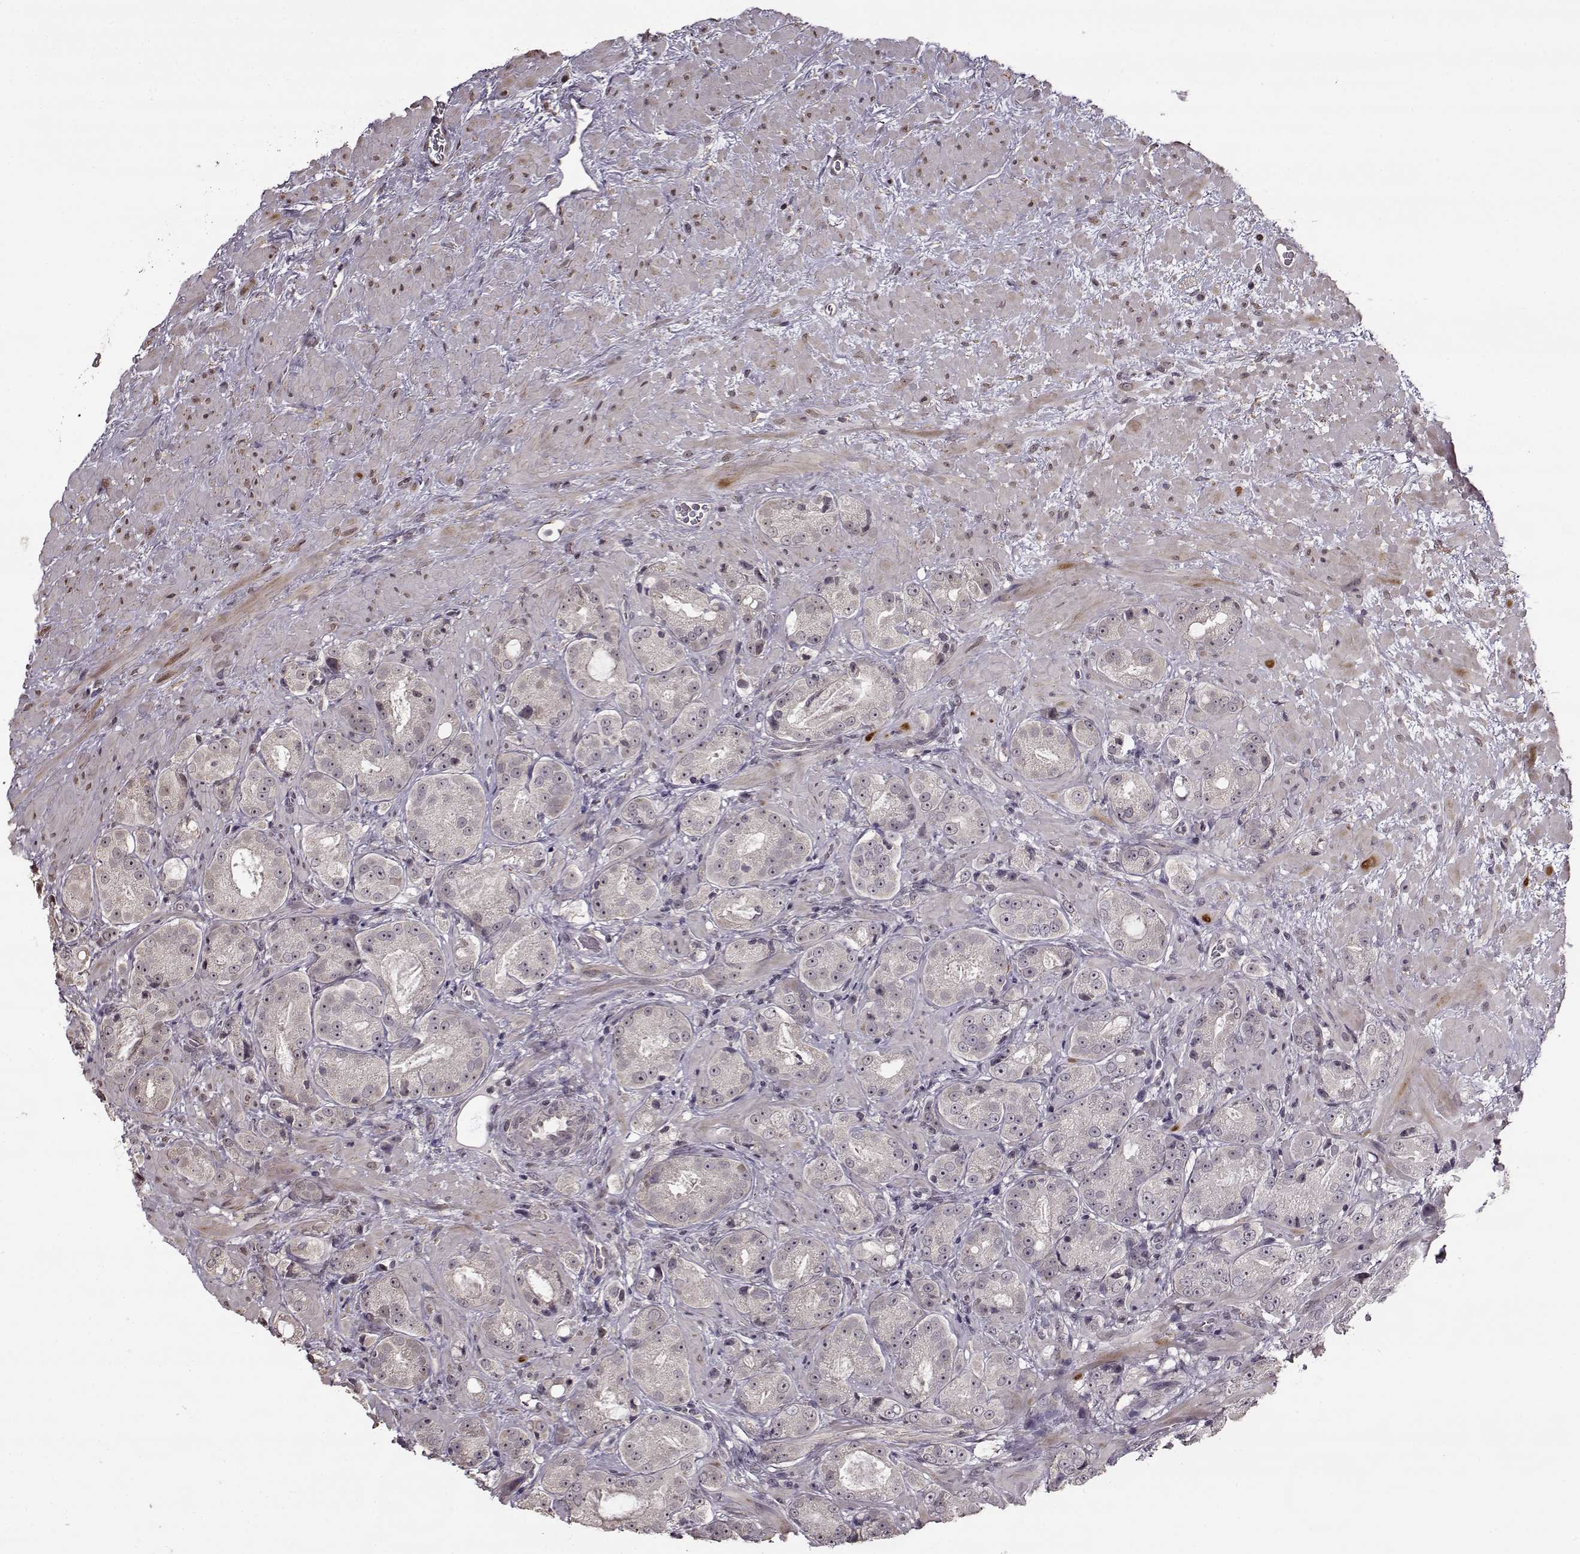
{"staining": {"intensity": "negative", "quantity": "none", "location": "none"}, "tissue": "prostate cancer", "cell_type": "Tumor cells", "image_type": "cancer", "snomed": [{"axis": "morphology", "description": "Normal tissue, NOS"}, {"axis": "morphology", "description": "Adenocarcinoma, High grade"}, {"axis": "topography", "description": "Prostate"}], "caption": "This histopathology image is of adenocarcinoma (high-grade) (prostate) stained with immunohistochemistry (IHC) to label a protein in brown with the nuclei are counter-stained blue. There is no positivity in tumor cells. (DAB (3,3'-diaminobenzidine) immunohistochemistry, high magnification).", "gene": "FSHB", "patient": {"sex": "male", "age": 83}}